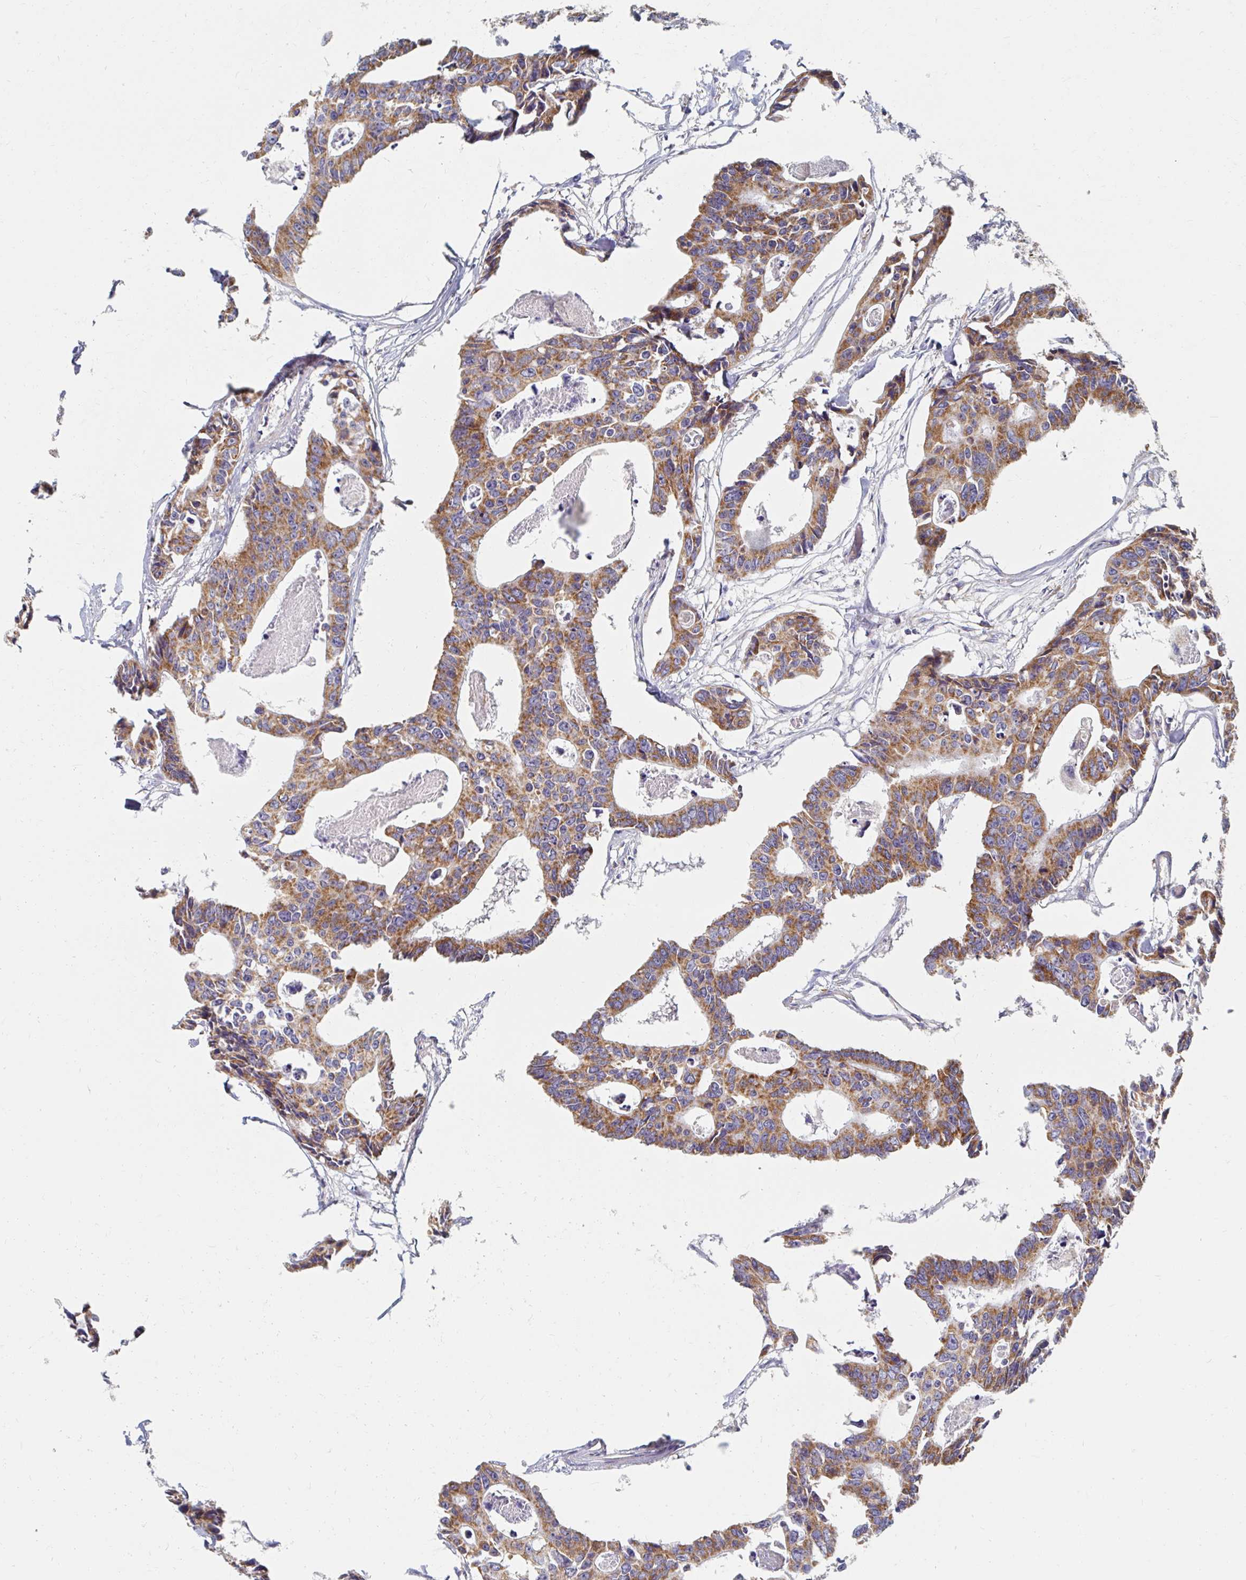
{"staining": {"intensity": "moderate", "quantity": ">75%", "location": "cytoplasmic/membranous"}, "tissue": "colorectal cancer", "cell_type": "Tumor cells", "image_type": "cancer", "snomed": [{"axis": "morphology", "description": "Adenocarcinoma, NOS"}, {"axis": "topography", "description": "Rectum"}], "caption": "Adenocarcinoma (colorectal) stained with a brown dye displays moderate cytoplasmic/membranous positive expression in approximately >75% of tumor cells.", "gene": "MAVS", "patient": {"sex": "male", "age": 57}}